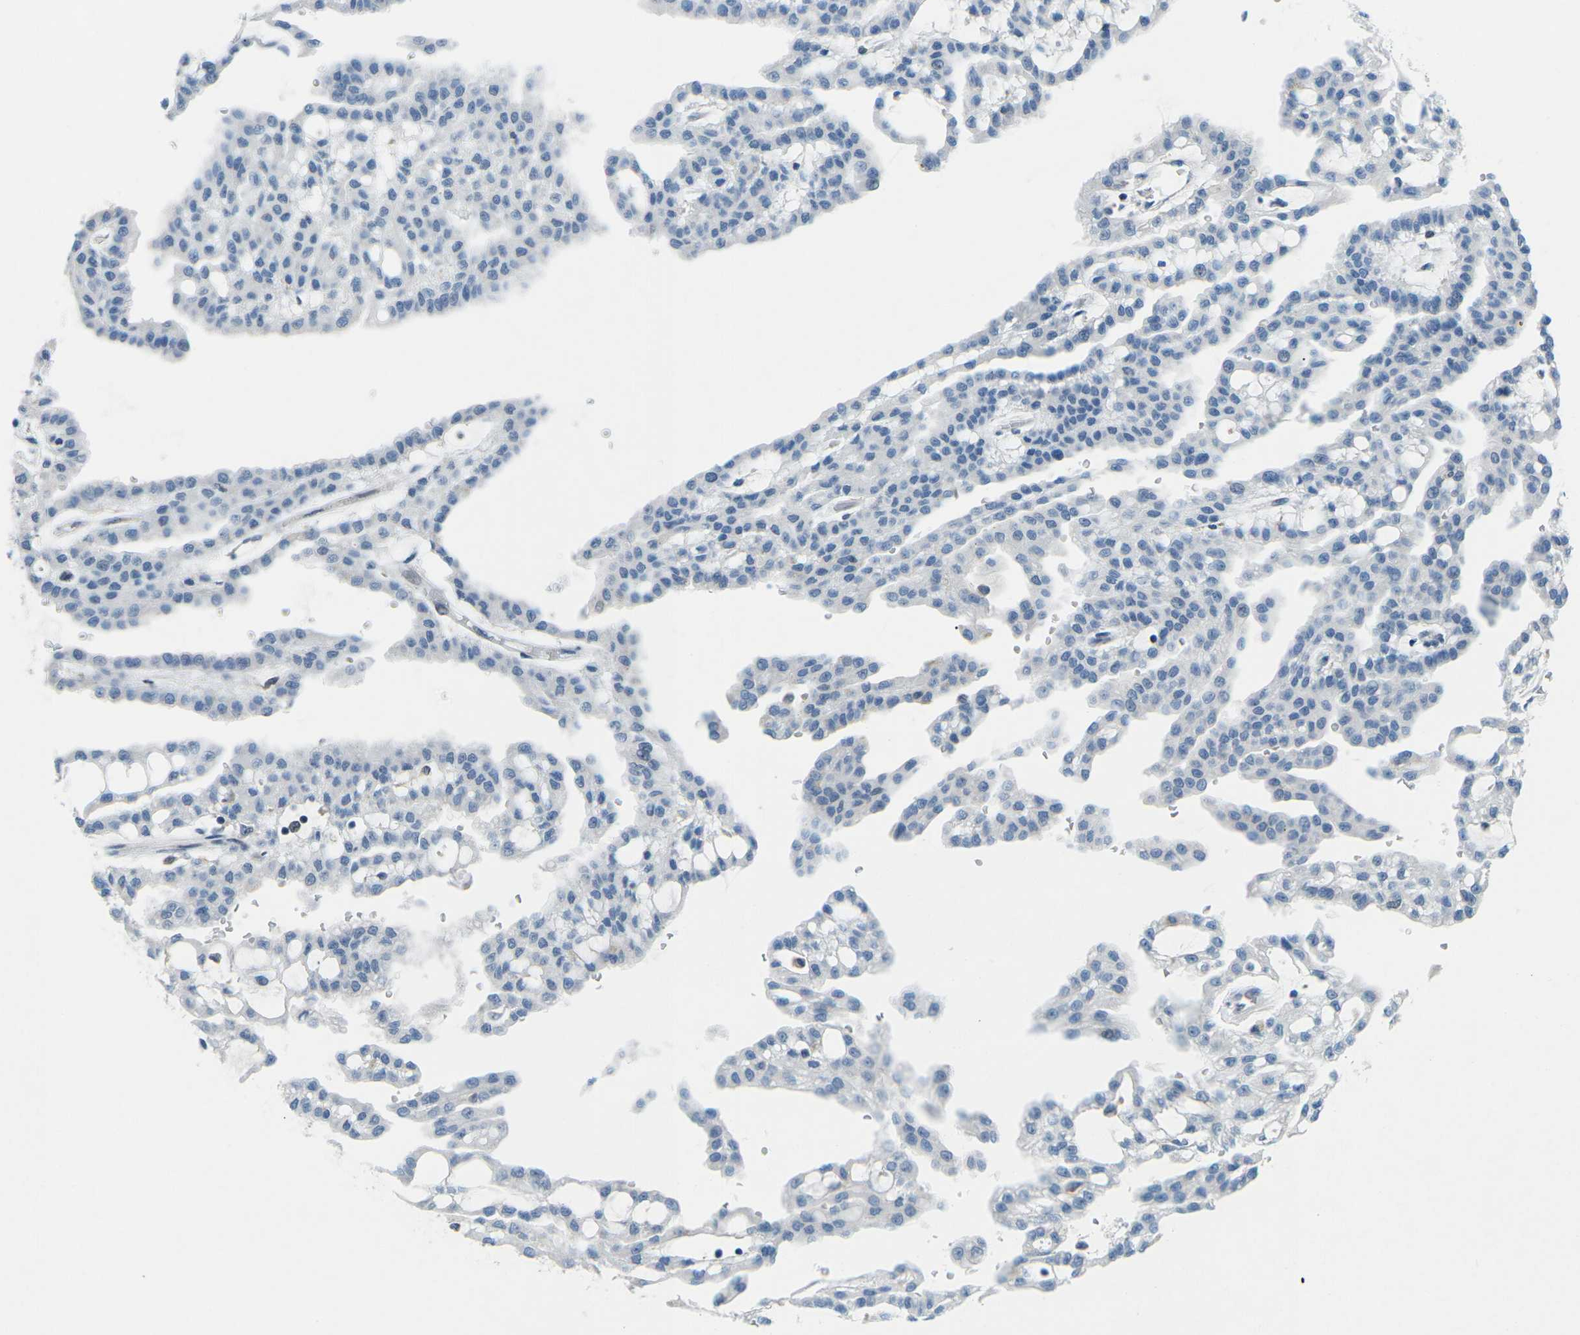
{"staining": {"intensity": "negative", "quantity": "none", "location": "none"}, "tissue": "renal cancer", "cell_type": "Tumor cells", "image_type": "cancer", "snomed": [{"axis": "morphology", "description": "Adenocarcinoma, NOS"}, {"axis": "topography", "description": "Kidney"}], "caption": "Tumor cells show no significant protein expression in renal adenocarcinoma. Brightfield microscopy of immunohistochemistry (IHC) stained with DAB (brown) and hematoxylin (blue), captured at high magnification.", "gene": "MBNL1", "patient": {"sex": "male", "age": 63}}